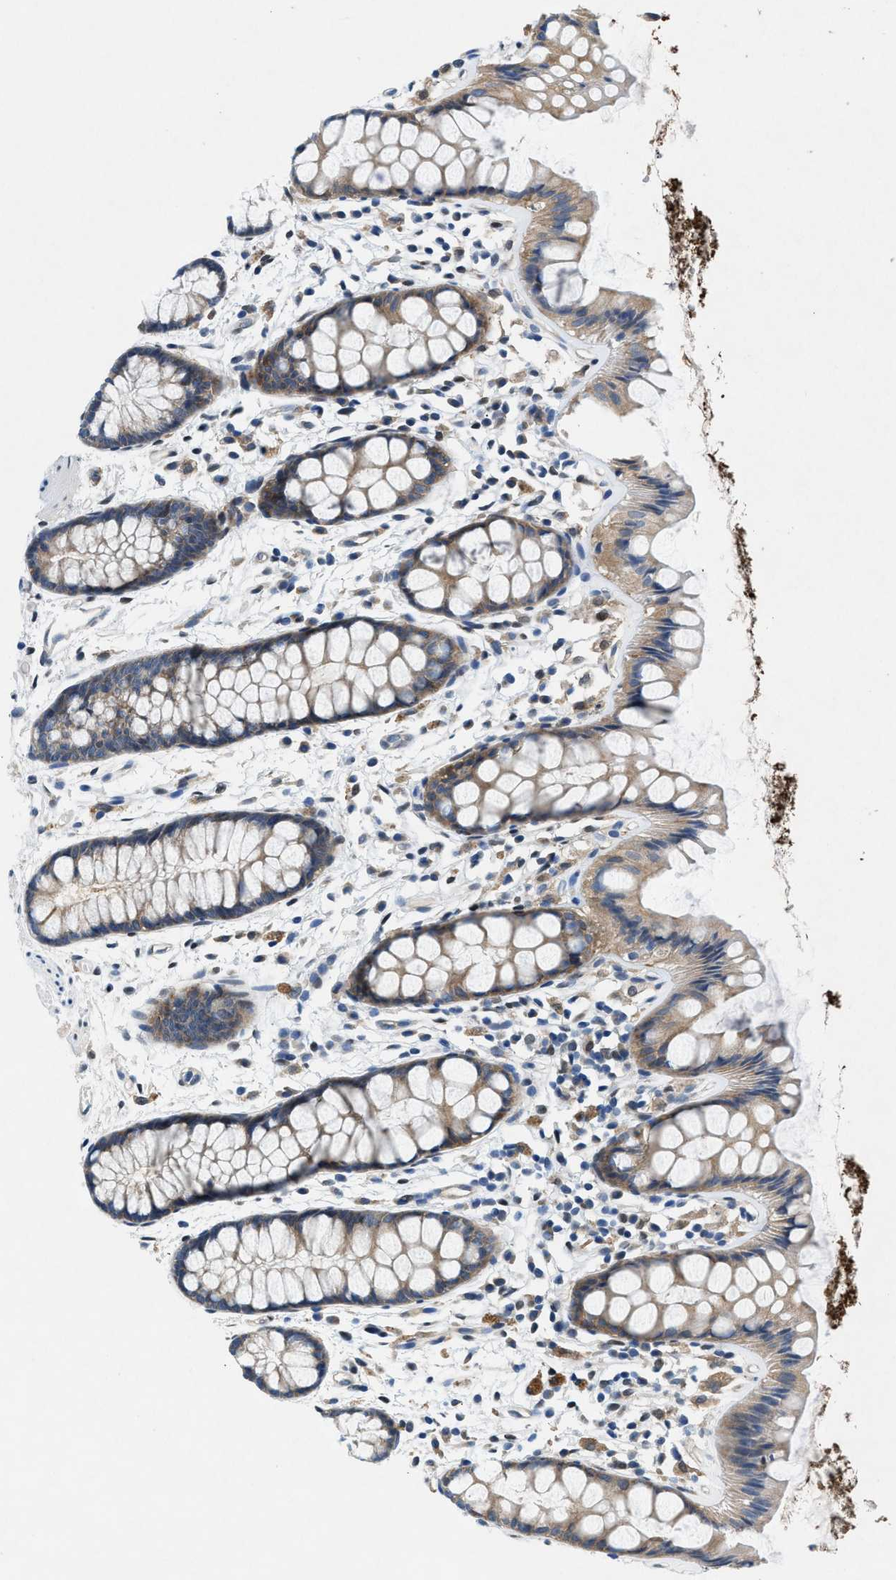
{"staining": {"intensity": "moderate", "quantity": ">75%", "location": "cytoplasmic/membranous"}, "tissue": "rectum", "cell_type": "Glandular cells", "image_type": "normal", "snomed": [{"axis": "morphology", "description": "Normal tissue, NOS"}, {"axis": "topography", "description": "Rectum"}], "caption": "Immunohistochemical staining of benign rectum reveals >75% levels of moderate cytoplasmic/membranous protein positivity in about >75% of glandular cells.", "gene": "COPS2", "patient": {"sex": "female", "age": 66}}